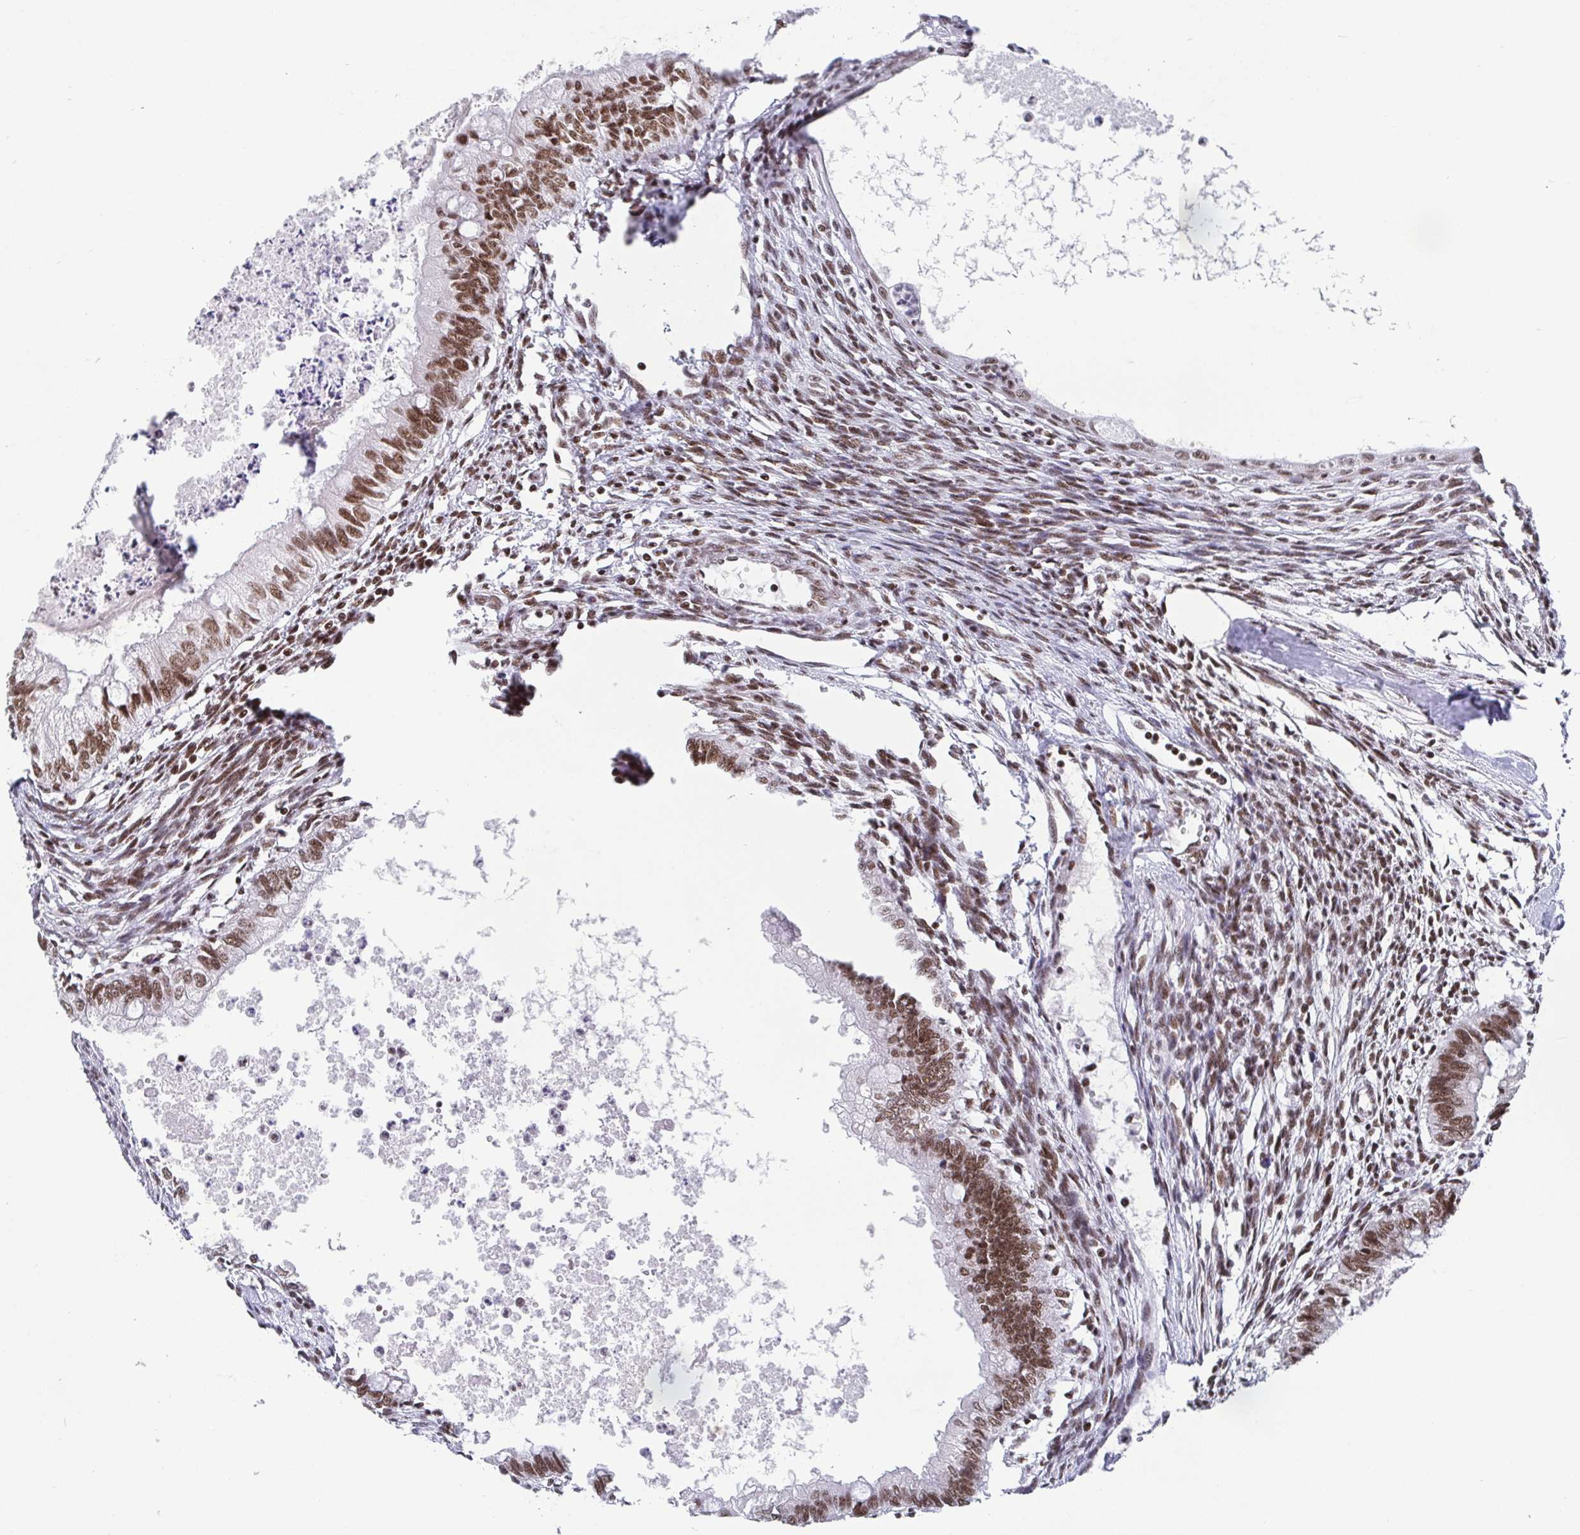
{"staining": {"intensity": "moderate", "quantity": ">75%", "location": "nuclear"}, "tissue": "testis cancer", "cell_type": "Tumor cells", "image_type": "cancer", "snomed": [{"axis": "morphology", "description": "Carcinoma, Embryonal, NOS"}, {"axis": "topography", "description": "Testis"}], "caption": "Embryonal carcinoma (testis) stained with DAB IHC shows medium levels of moderate nuclear staining in about >75% of tumor cells.", "gene": "CTCF", "patient": {"sex": "male", "age": 37}}